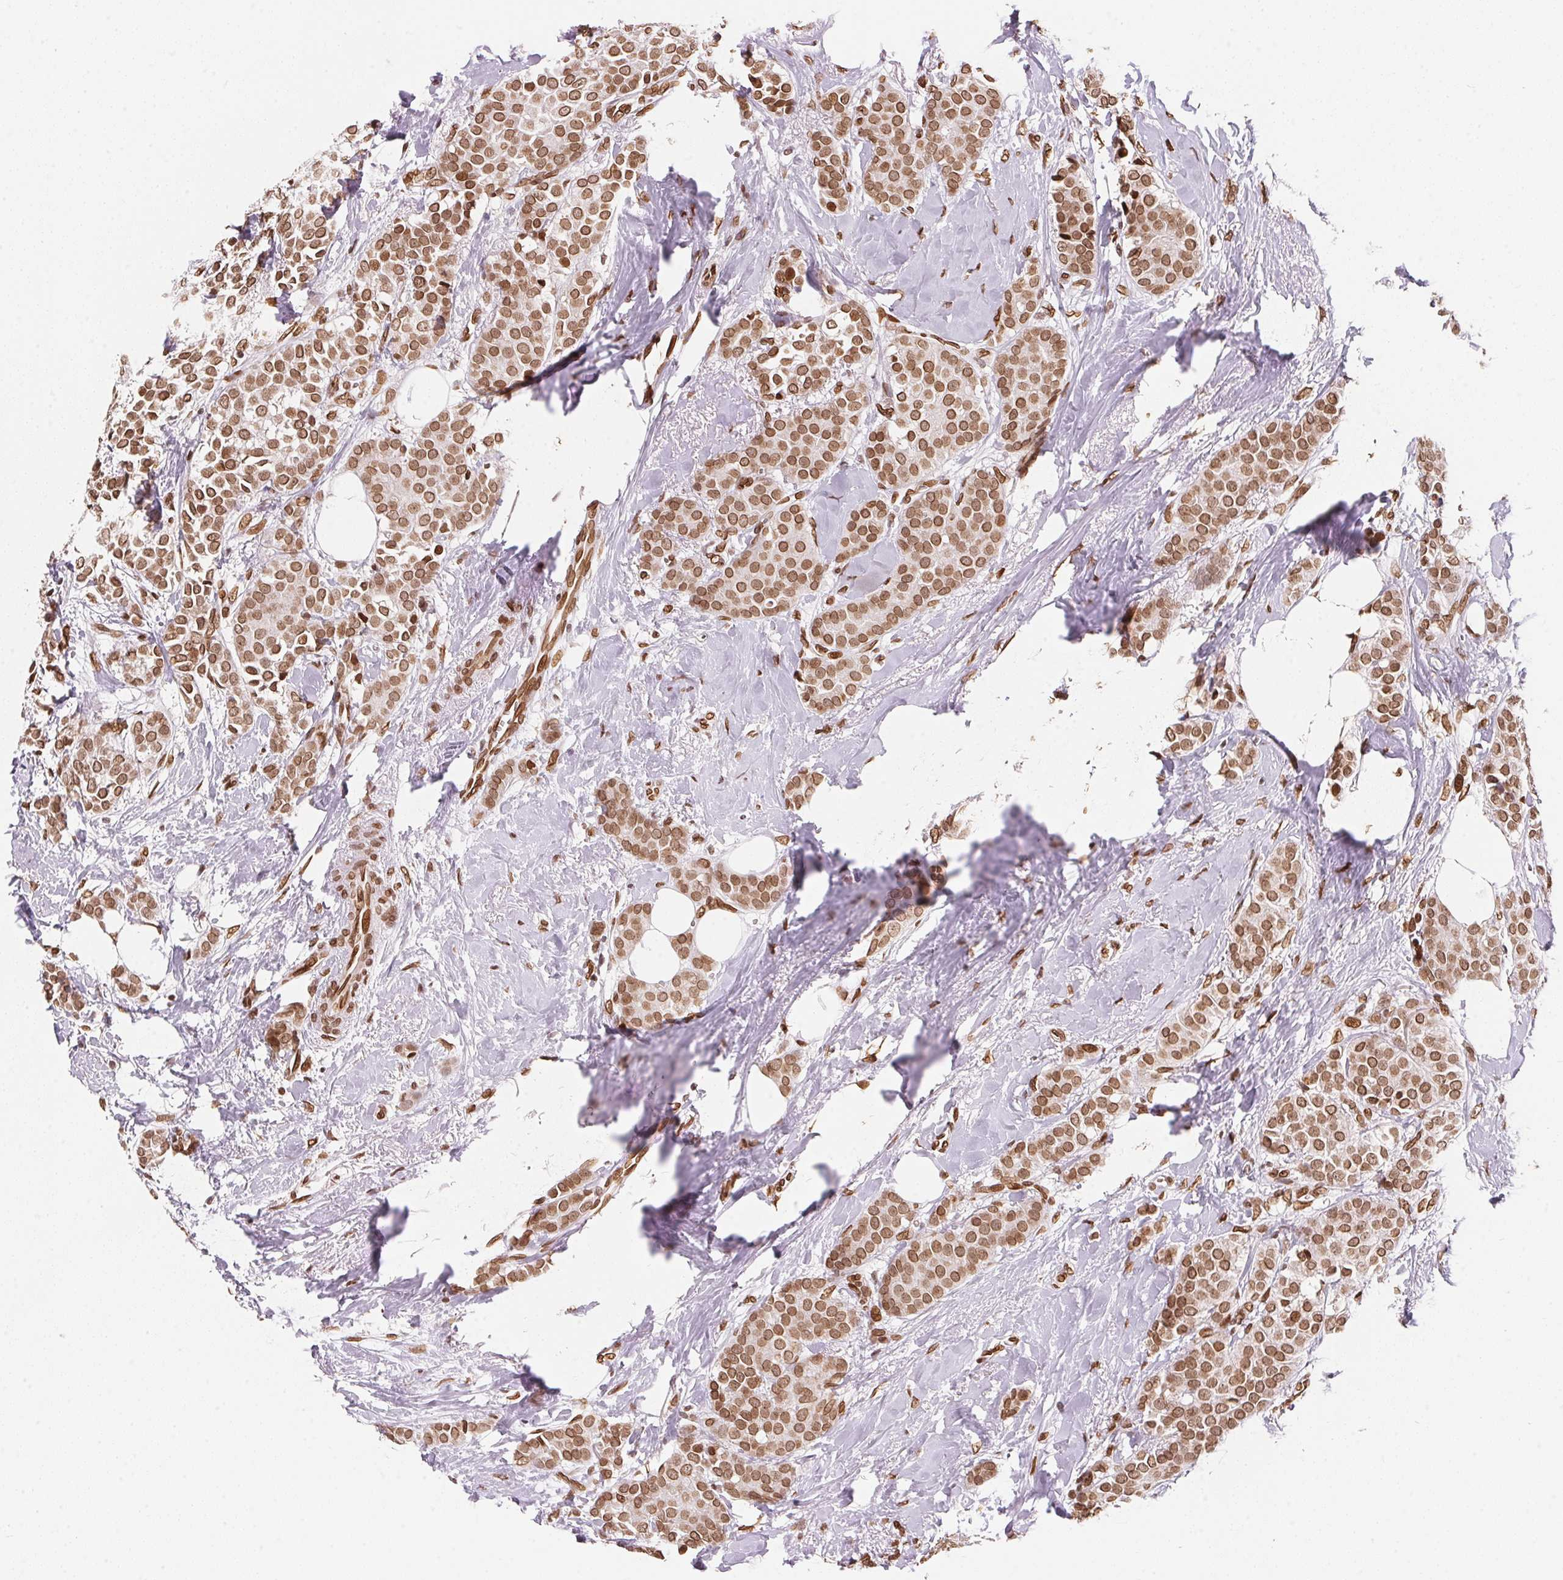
{"staining": {"intensity": "moderate", "quantity": ">75%", "location": "cytoplasmic/membranous,nuclear"}, "tissue": "breast cancer", "cell_type": "Tumor cells", "image_type": "cancer", "snomed": [{"axis": "morphology", "description": "Duct carcinoma"}, {"axis": "topography", "description": "Breast"}], "caption": "Breast cancer tissue demonstrates moderate cytoplasmic/membranous and nuclear staining in approximately >75% of tumor cells", "gene": "SAP30BP", "patient": {"sex": "female", "age": 79}}